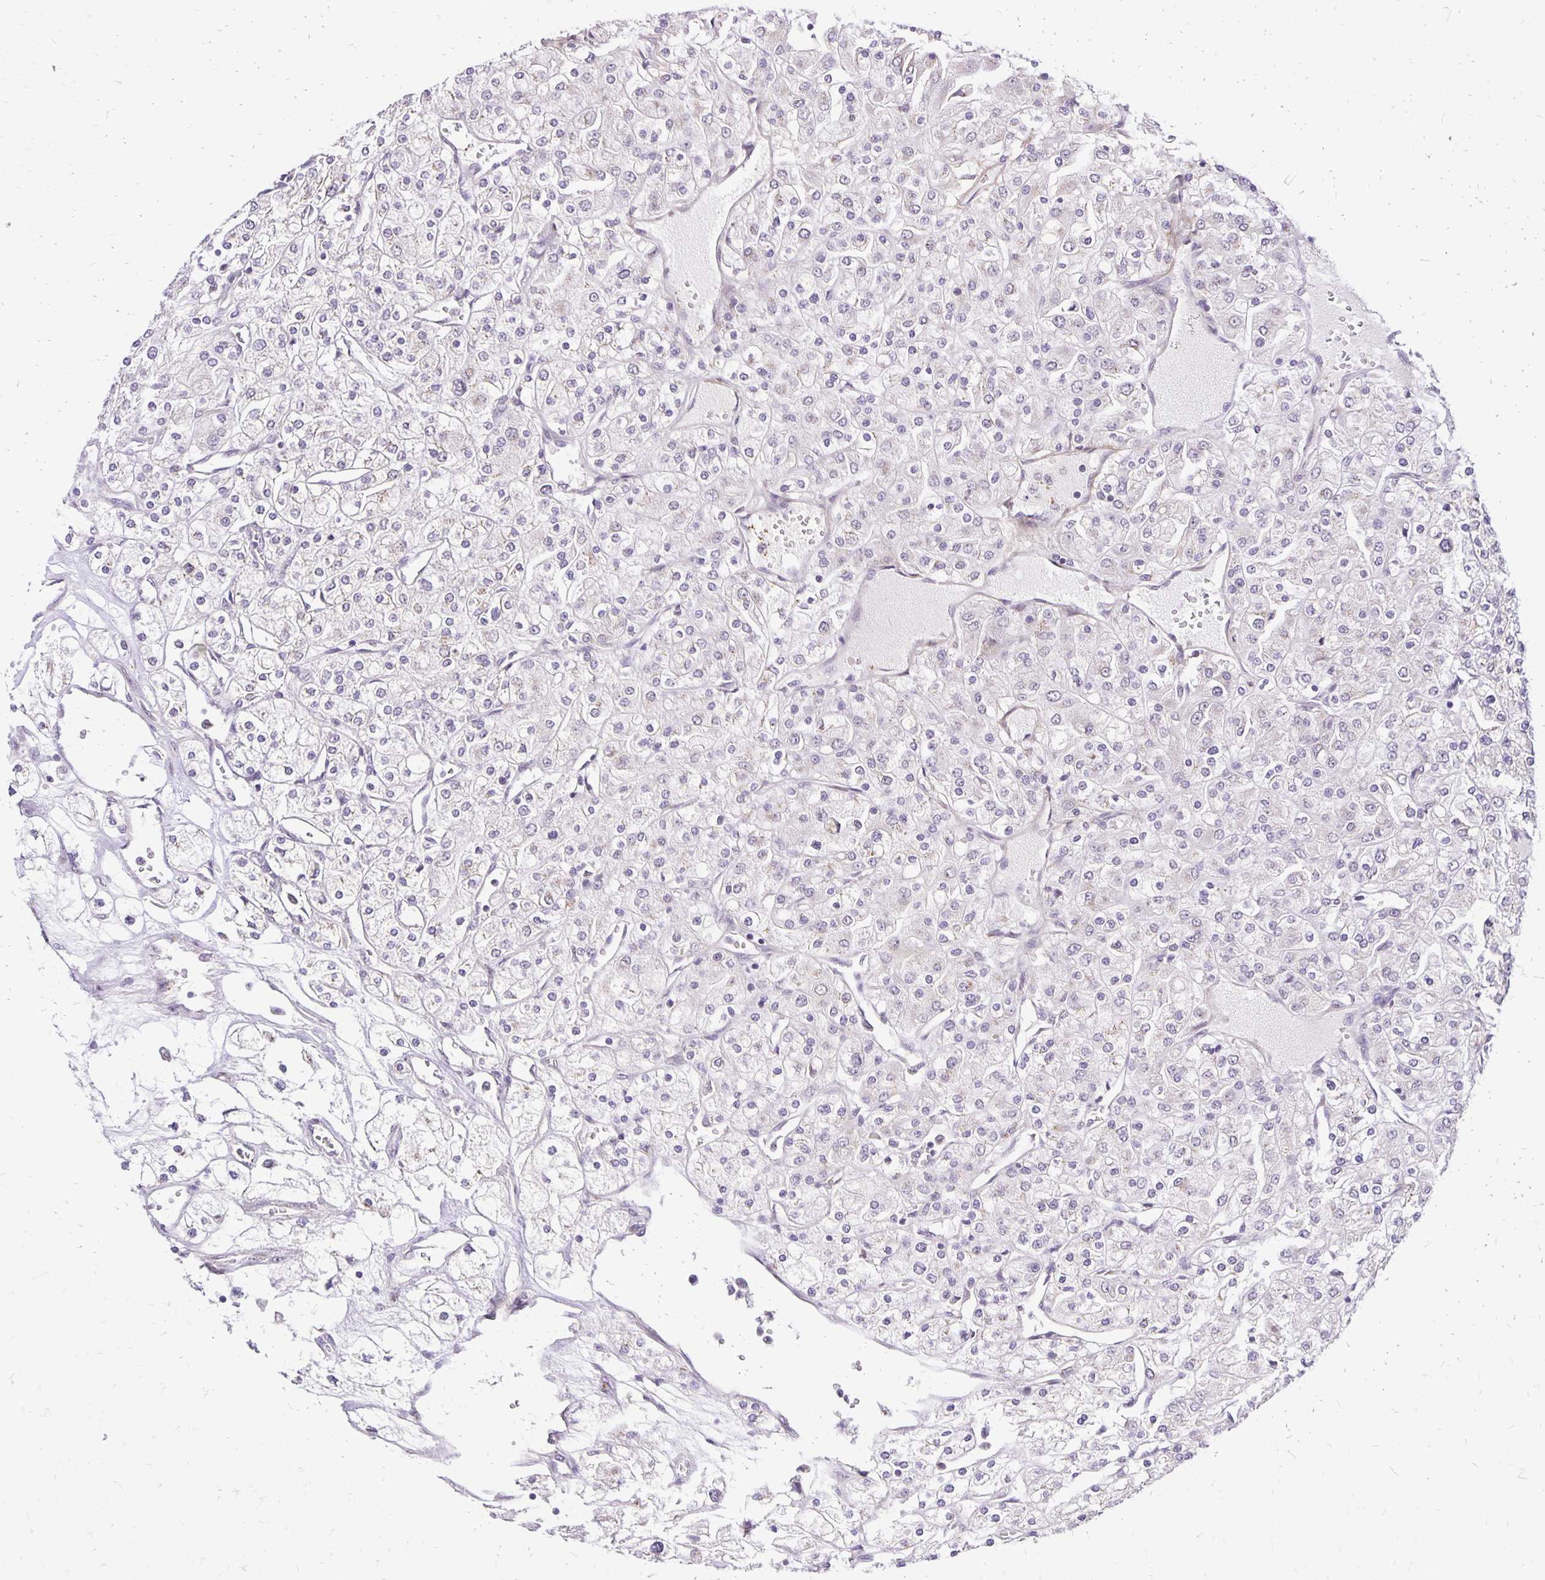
{"staining": {"intensity": "negative", "quantity": "none", "location": "none"}, "tissue": "renal cancer", "cell_type": "Tumor cells", "image_type": "cancer", "snomed": [{"axis": "morphology", "description": "Adenocarcinoma, NOS"}, {"axis": "topography", "description": "Kidney"}], "caption": "Protein analysis of renal cancer shows no significant positivity in tumor cells.", "gene": "GOLGA5", "patient": {"sex": "male", "age": 80}}